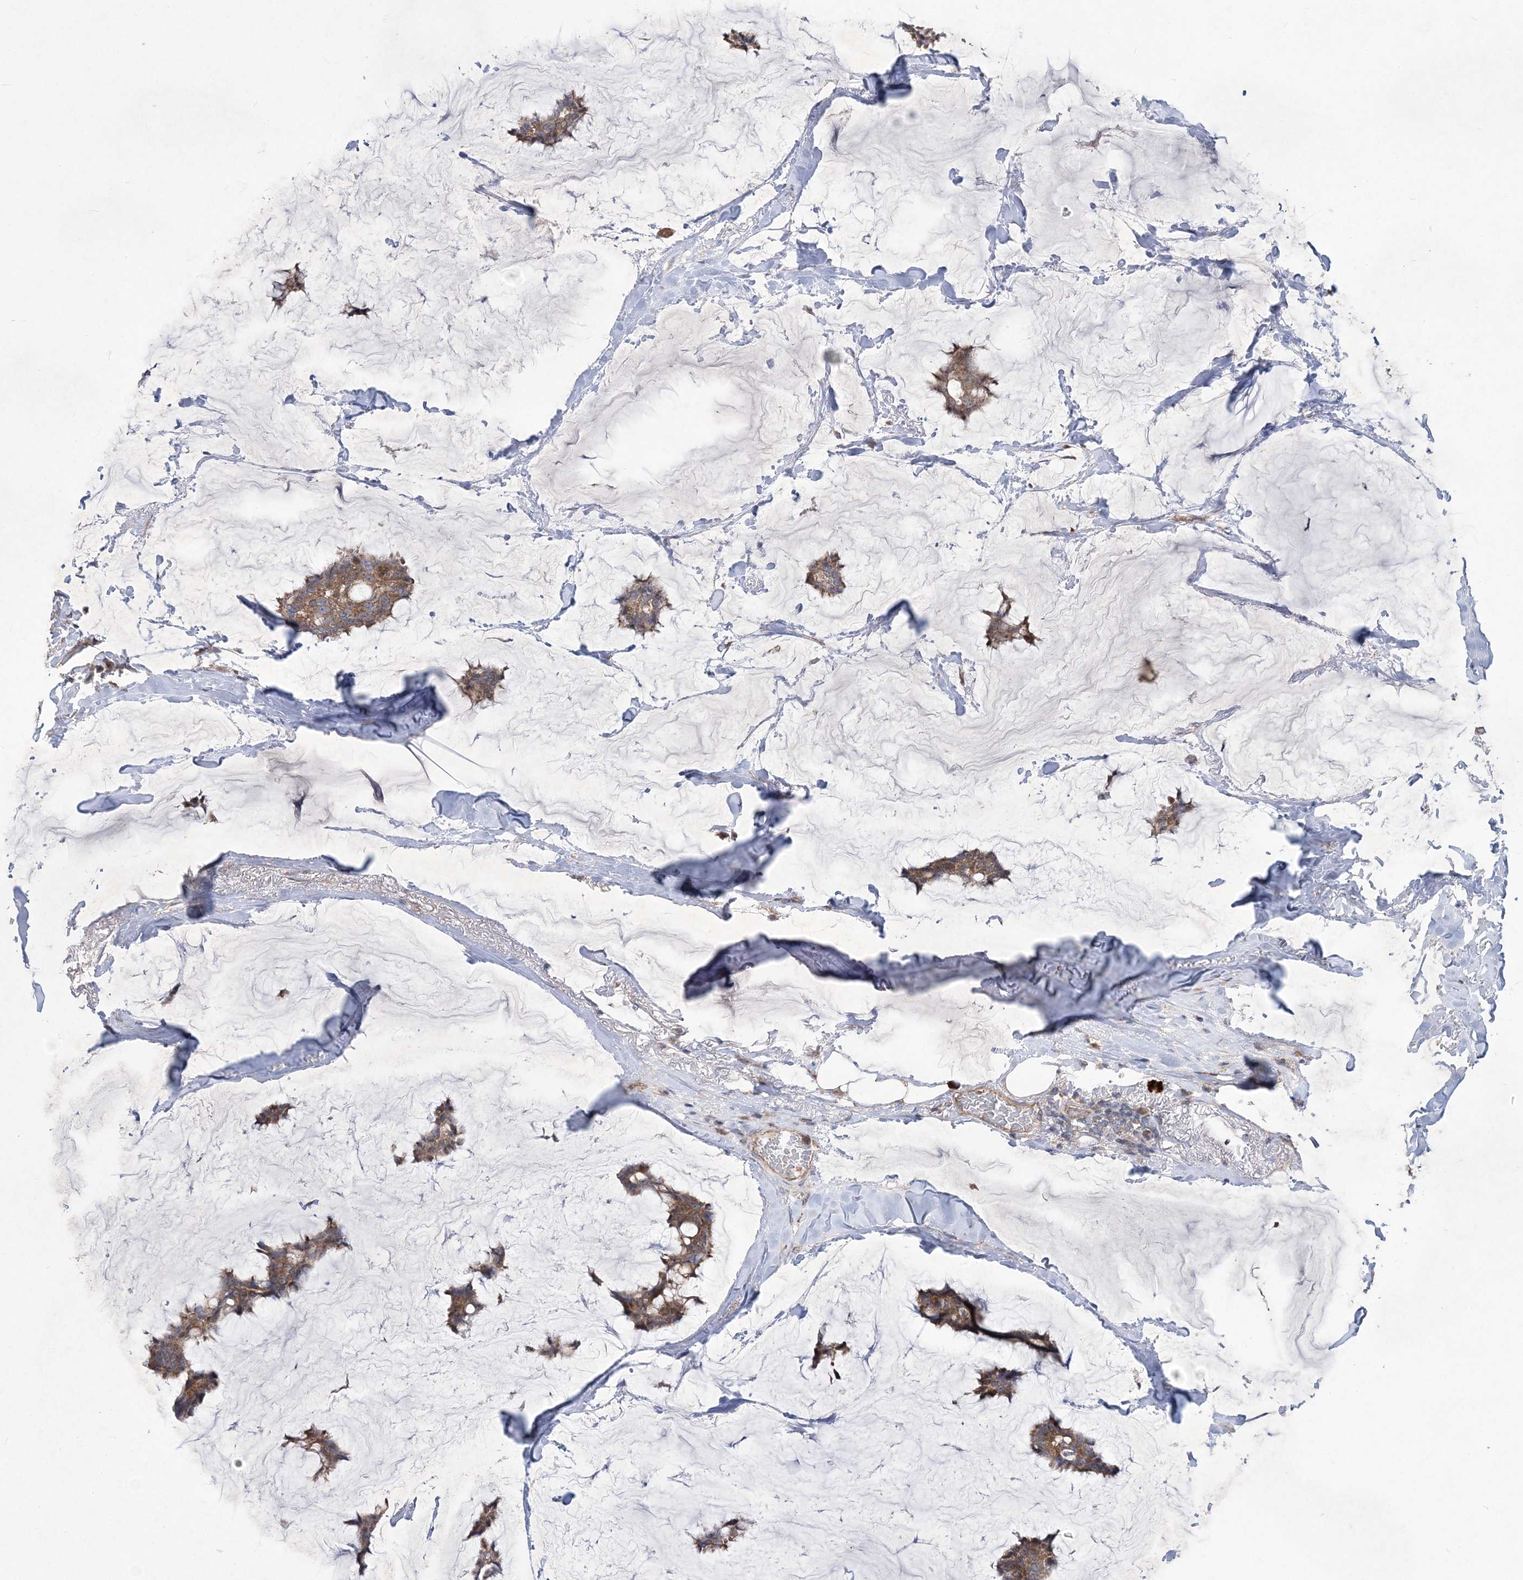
{"staining": {"intensity": "moderate", "quantity": ">75%", "location": "cytoplasmic/membranous"}, "tissue": "breast cancer", "cell_type": "Tumor cells", "image_type": "cancer", "snomed": [{"axis": "morphology", "description": "Duct carcinoma"}, {"axis": "topography", "description": "Breast"}], "caption": "Immunohistochemistry image of neoplastic tissue: human breast intraductal carcinoma stained using immunohistochemistry demonstrates medium levels of moderate protein expression localized specifically in the cytoplasmic/membranous of tumor cells, appearing as a cytoplasmic/membranous brown color.", "gene": "MTRF1L", "patient": {"sex": "female", "age": 93}}